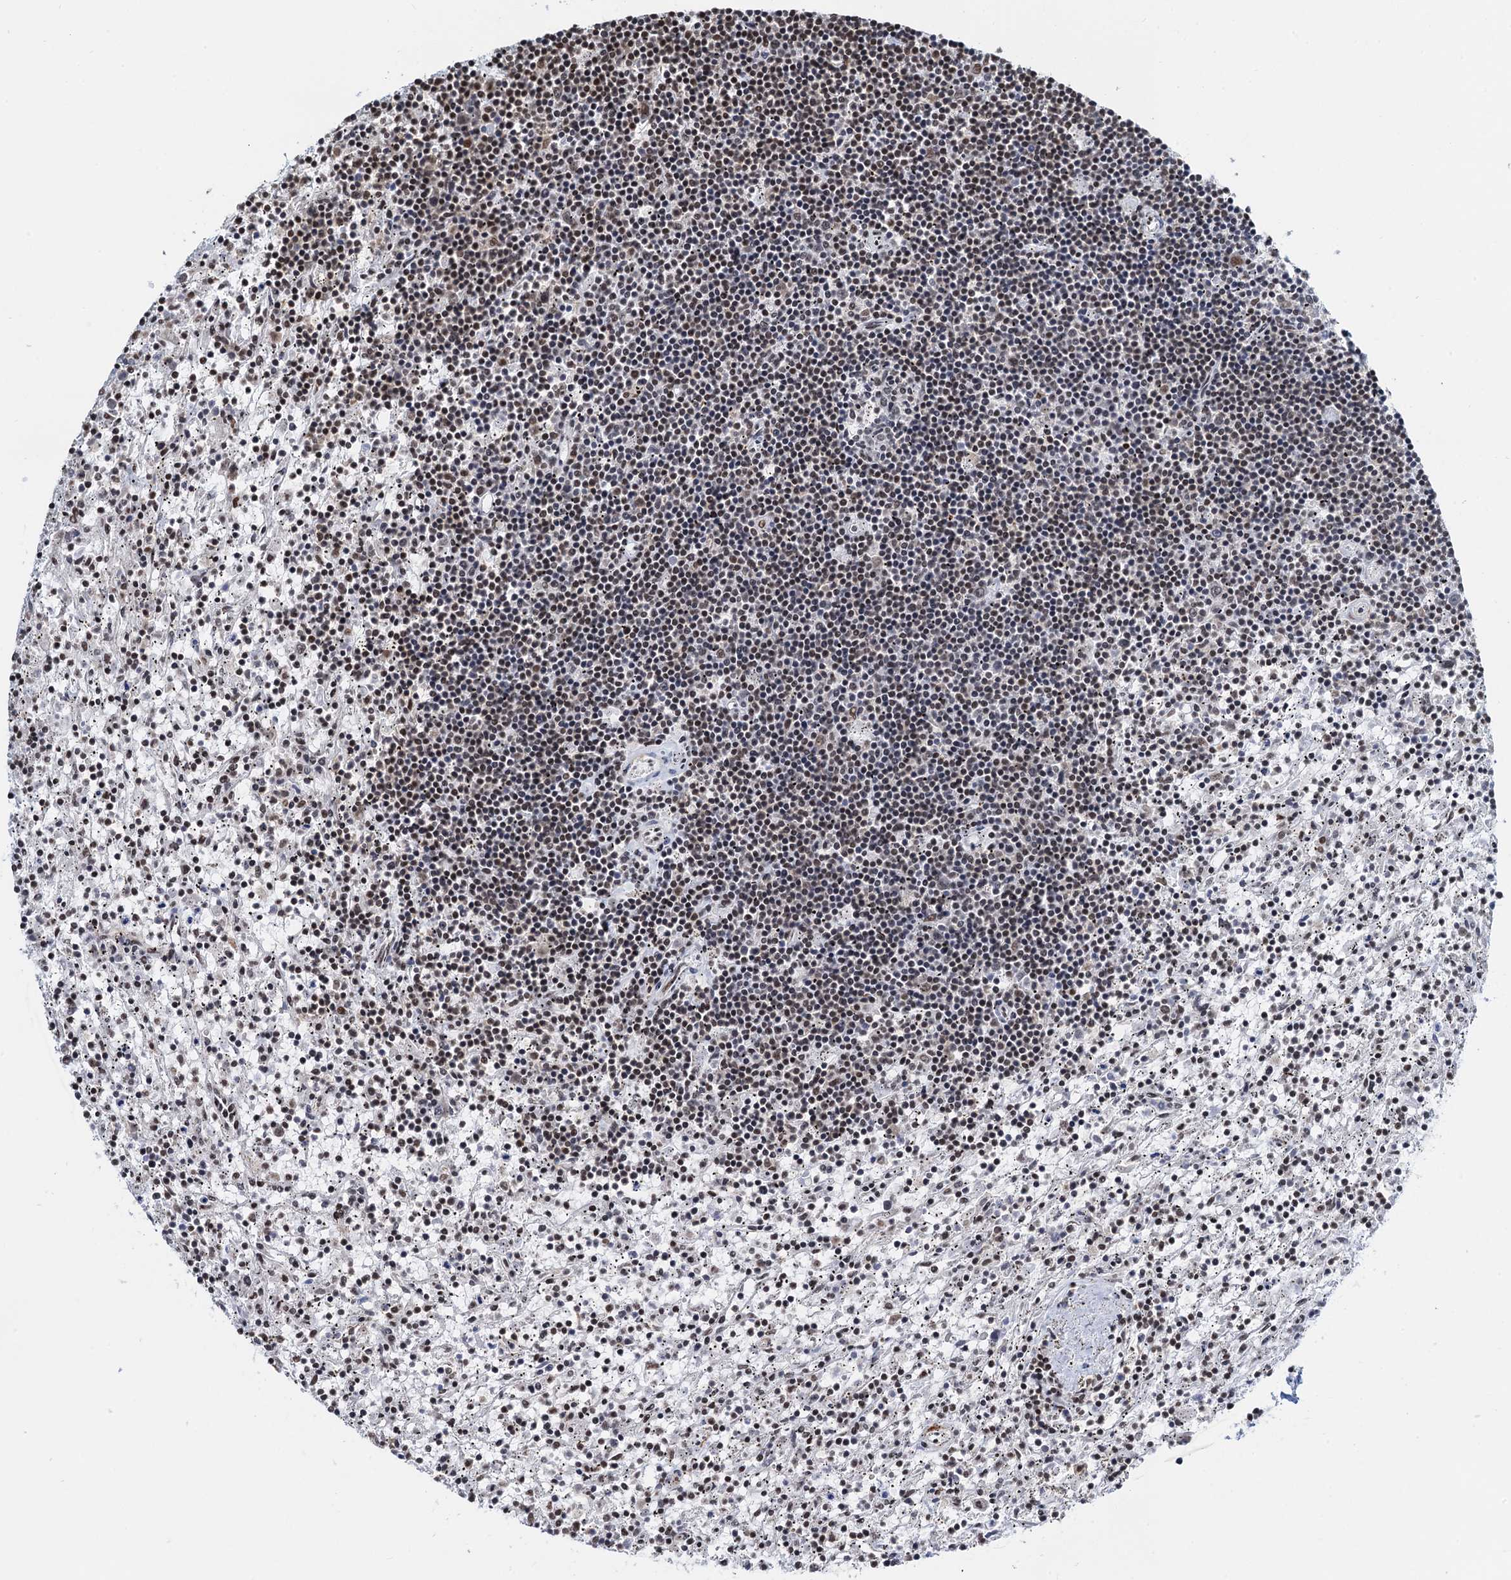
{"staining": {"intensity": "weak", "quantity": "<25%", "location": "nuclear"}, "tissue": "lymphoma", "cell_type": "Tumor cells", "image_type": "cancer", "snomed": [{"axis": "morphology", "description": "Malignant lymphoma, non-Hodgkin's type, Low grade"}, {"axis": "topography", "description": "Spleen"}], "caption": "This is a image of immunohistochemistry (IHC) staining of lymphoma, which shows no staining in tumor cells.", "gene": "ZNF609", "patient": {"sex": "male", "age": 76}}